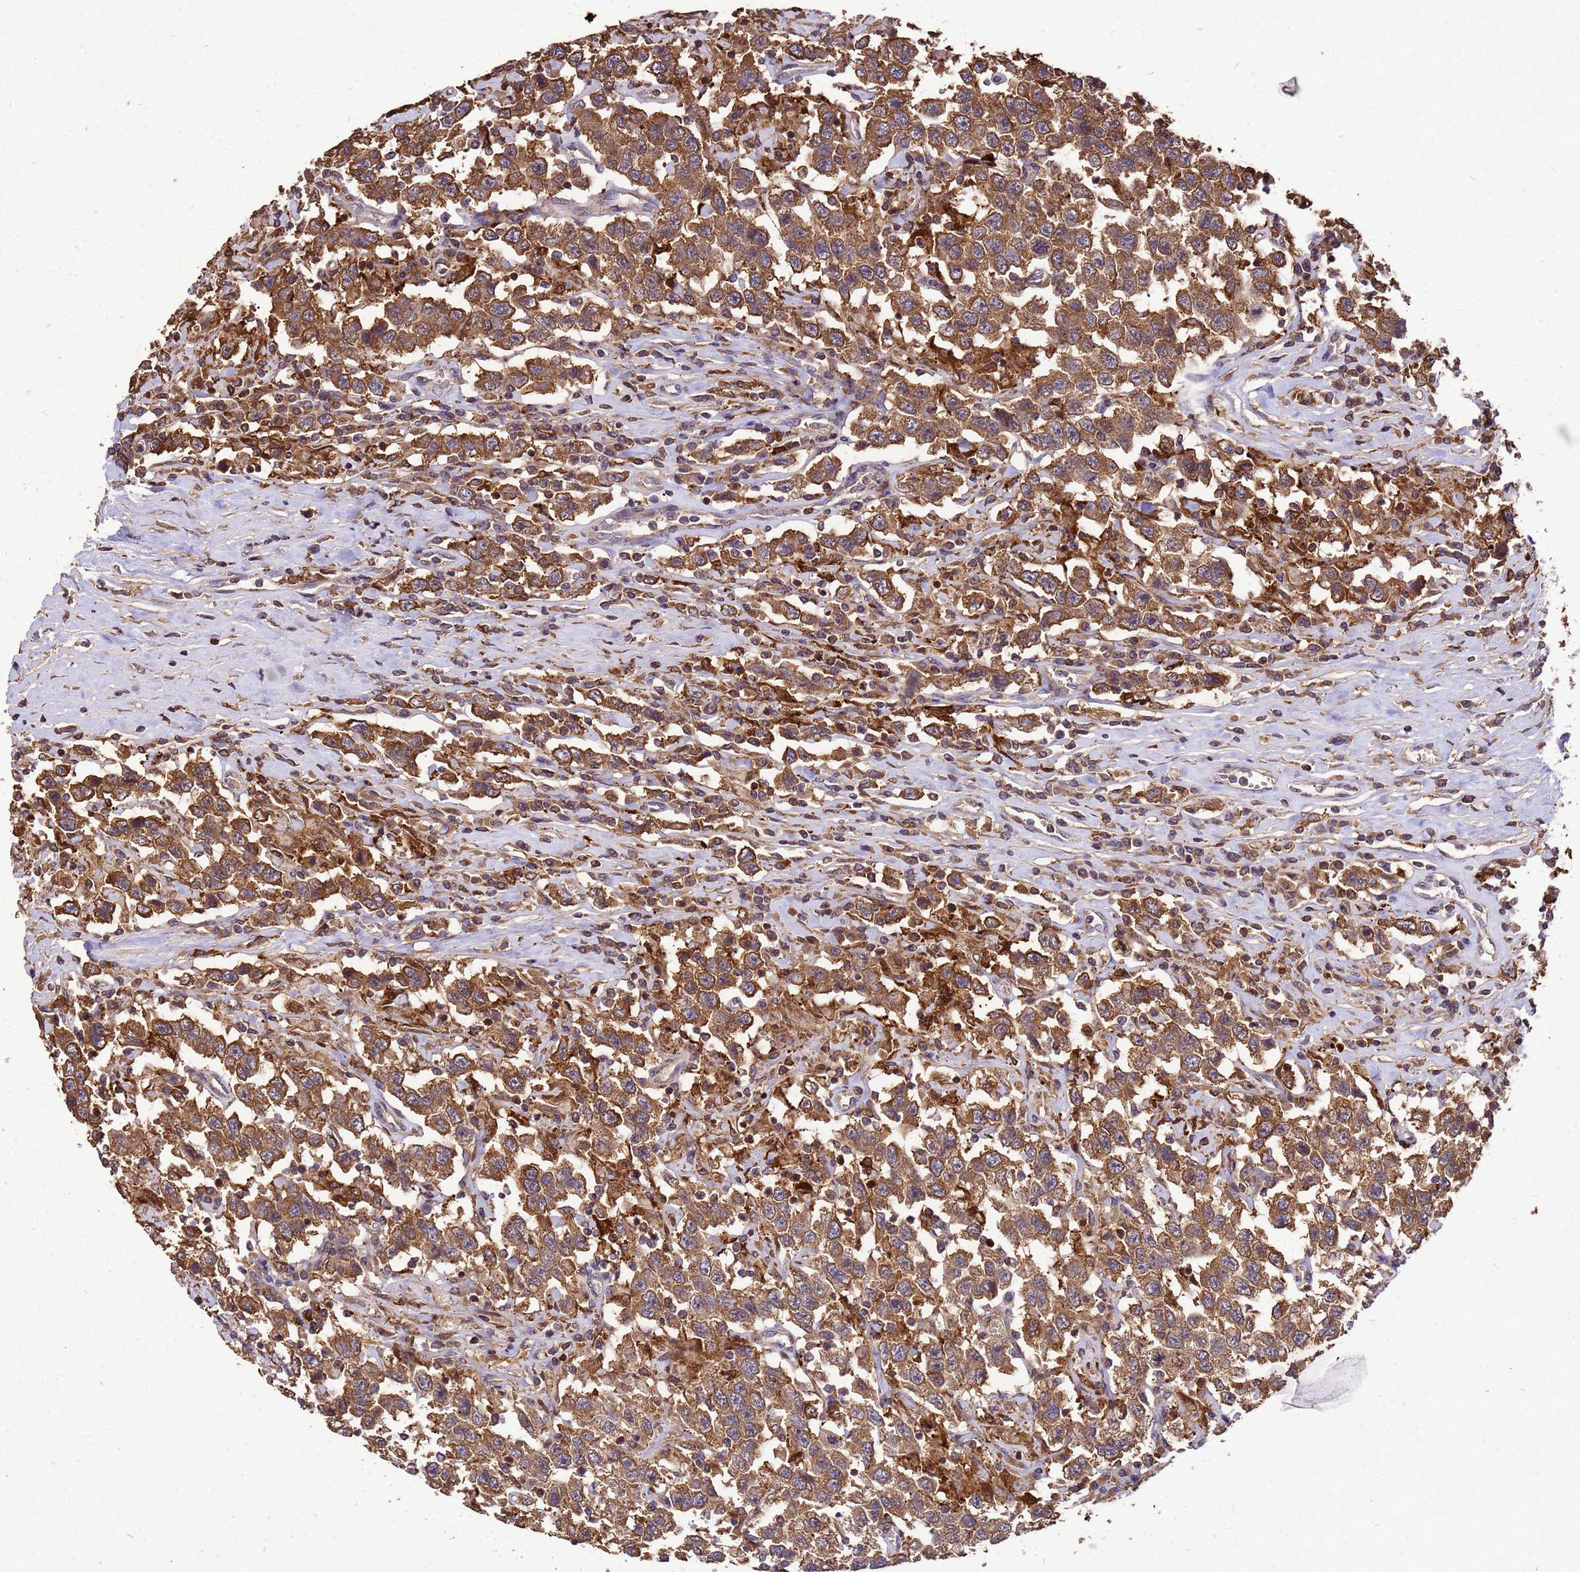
{"staining": {"intensity": "moderate", "quantity": ">75%", "location": "cytoplasmic/membranous"}, "tissue": "testis cancer", "cell_type": "Tumor cells", "image_type": "cancer", "snomed": [{"axis": "morphology", "description": "Seminoma, NOS"}, {"axis": "topography", "description": "Testis"}], "caption": "DAB (3,3'-diaminobenzidine) immunohistochemical staining of testis cancer demonstrates moderate cytoplasmic/membranous protein expression in approximately >75% of tumor cells.", "gene": "ZNF618", "patient": {"sex": "male", "age": 41}}